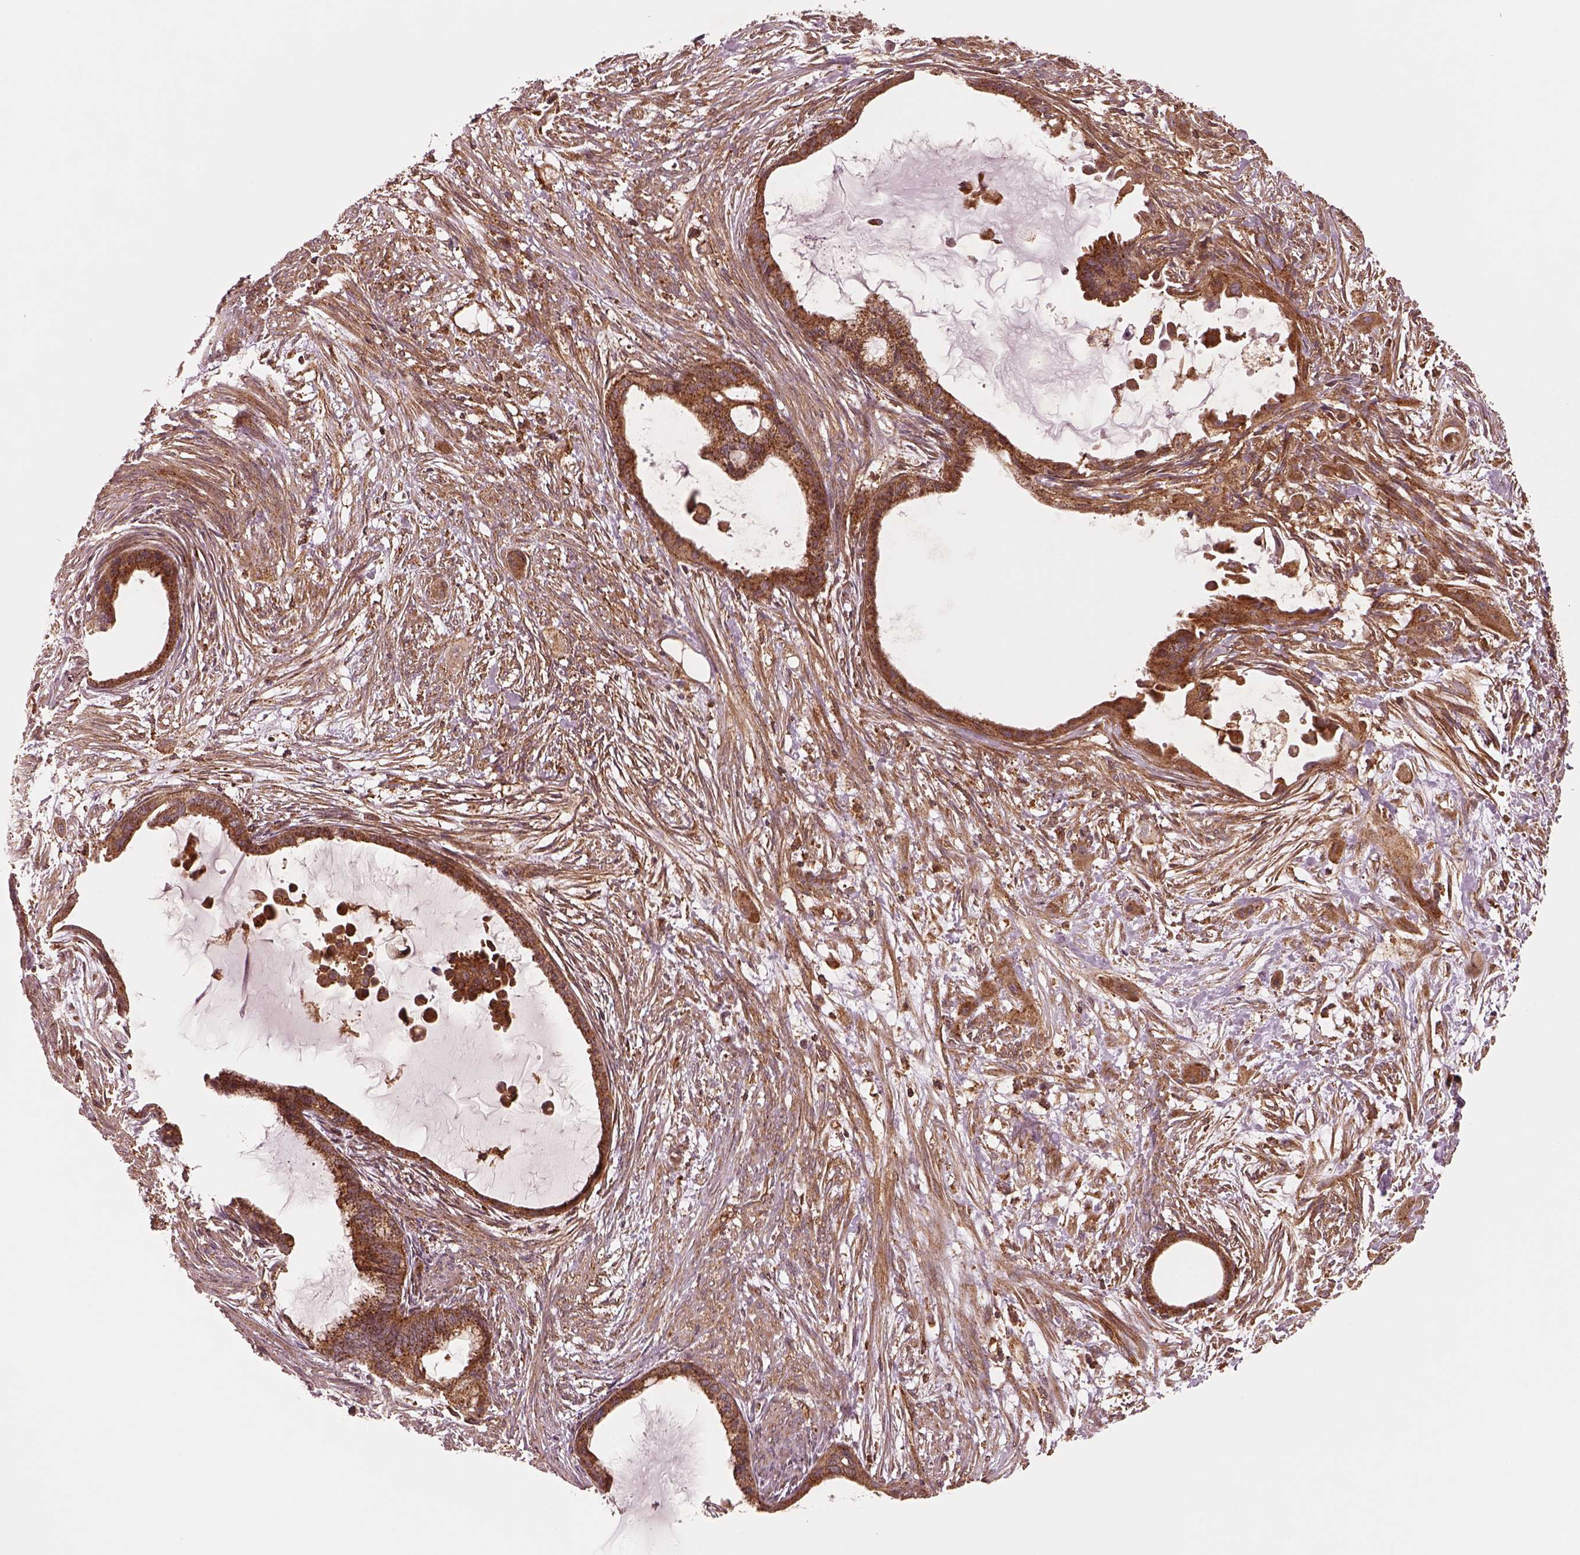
{"staining": {"intensity": "strong", "quantity": ">75%", "location": "cytoplasmic/membranous"}, "tissue": "endometrial cancer", "cell_type": "Tumor cells", "image_type": "cancer", "snomed": [{"axis": "morphology", "description": "Adenocarcinoma, NOS"}, {"axis": "topography", "description": "Endometrium"}], "caption": "A photomicrograph showing strong cytoplasmic/membranous positivity in approximately >75% of tumor cells in endometrial cancer (adenocarcinoma), as visualized by brown immunohistochemical staining.", "gene": "WASHC2A", "patient": {"sex": "female", "age": 86}}